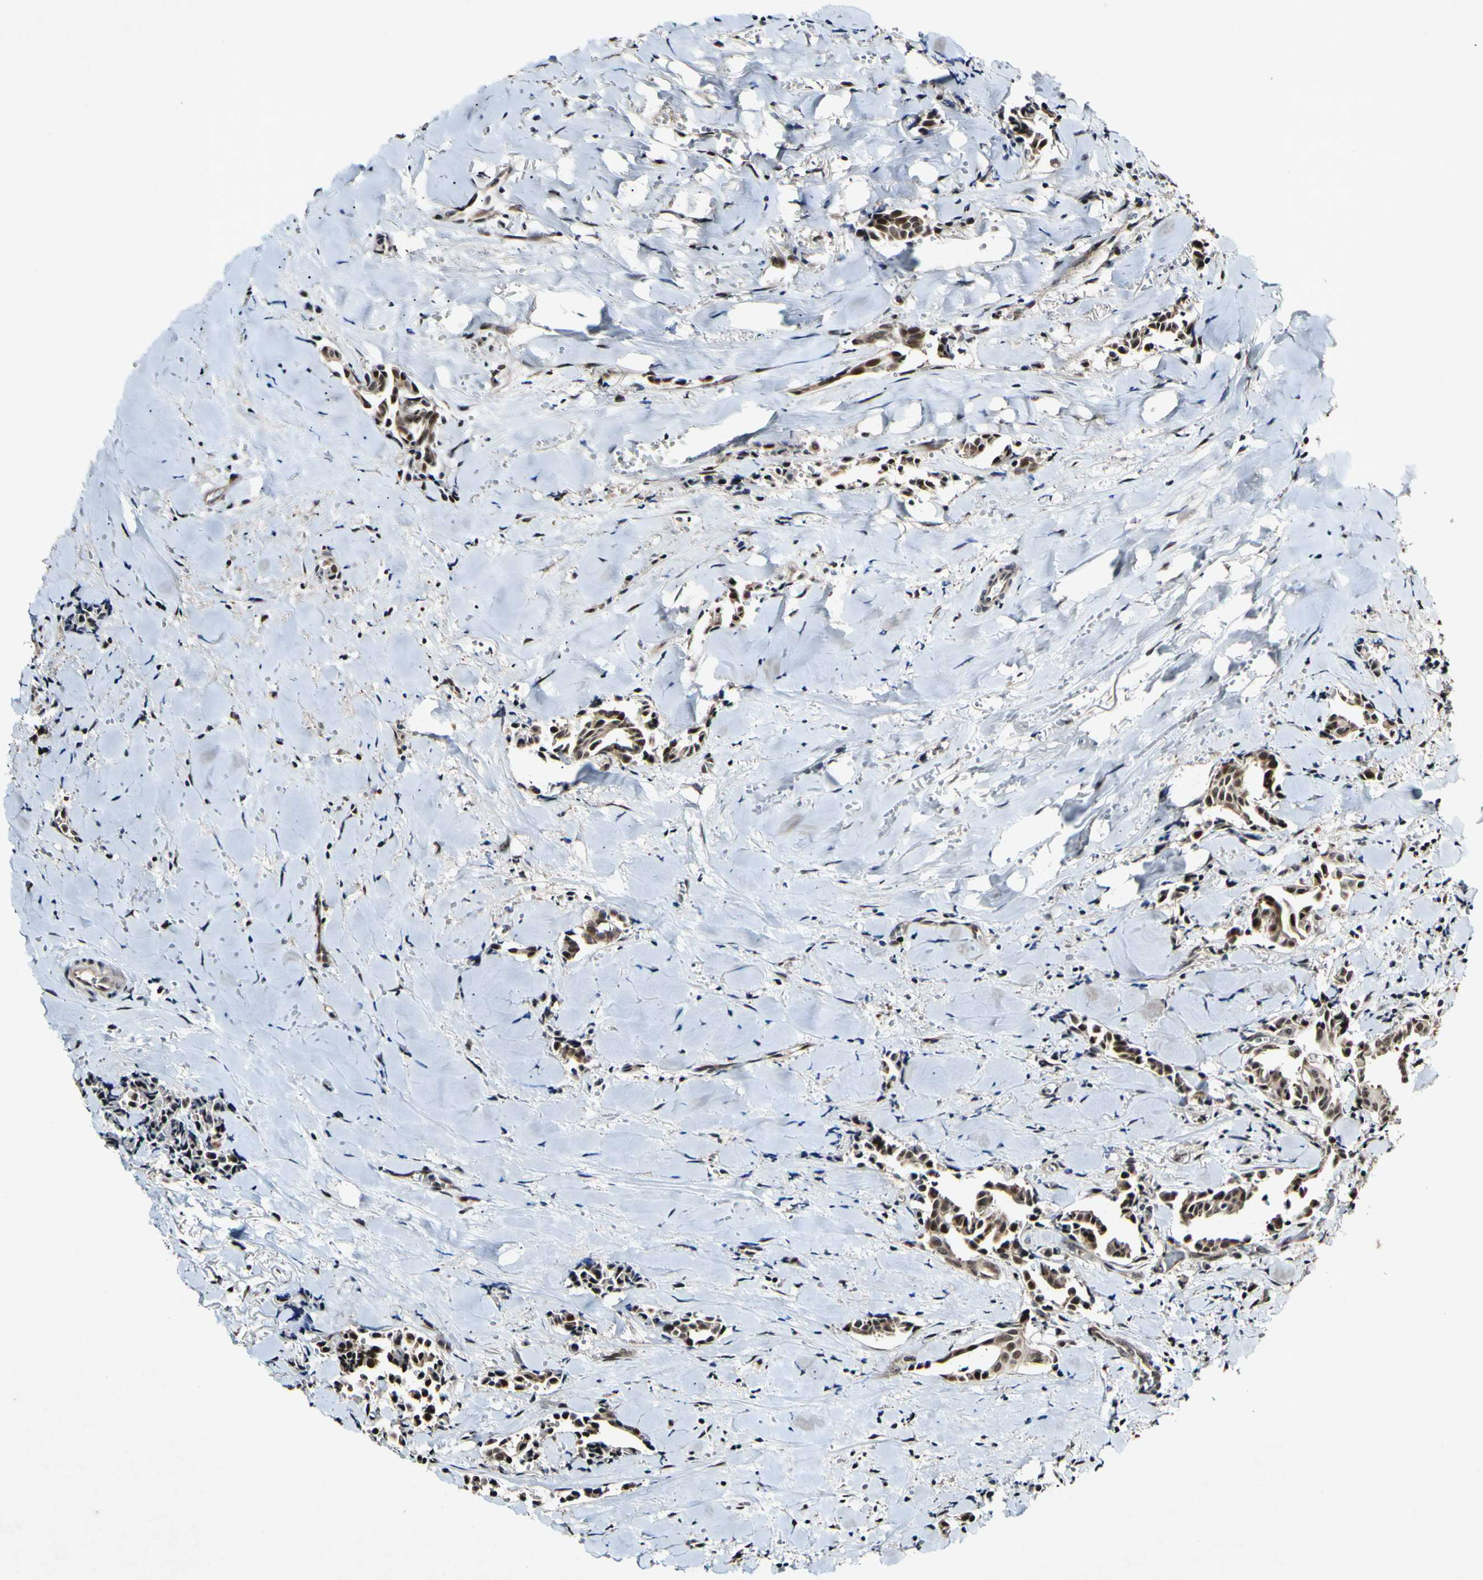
{"staining": {"intensity": "strong", "quantity": "25%-75%", "location": "nuclear"}, "tissue": "head and neck cancer", "cell_type": "Tumor cells", "image_type": "cancer", "snomed": [{"axis": "morphology", "description": "Adenocarcinoma, NOS"}, {"axis": "topography", "description": "Salivary gland"}, {"axis": "topography", "description": "Head-Neck"}], "caption": "Head and neck cancer stained with a brown dye reveals strong nuclear positive positivity in about 25%-75% of tumor cells.", "gene": "POLR2F", "patient": {"sex": "female", "age": 59}}